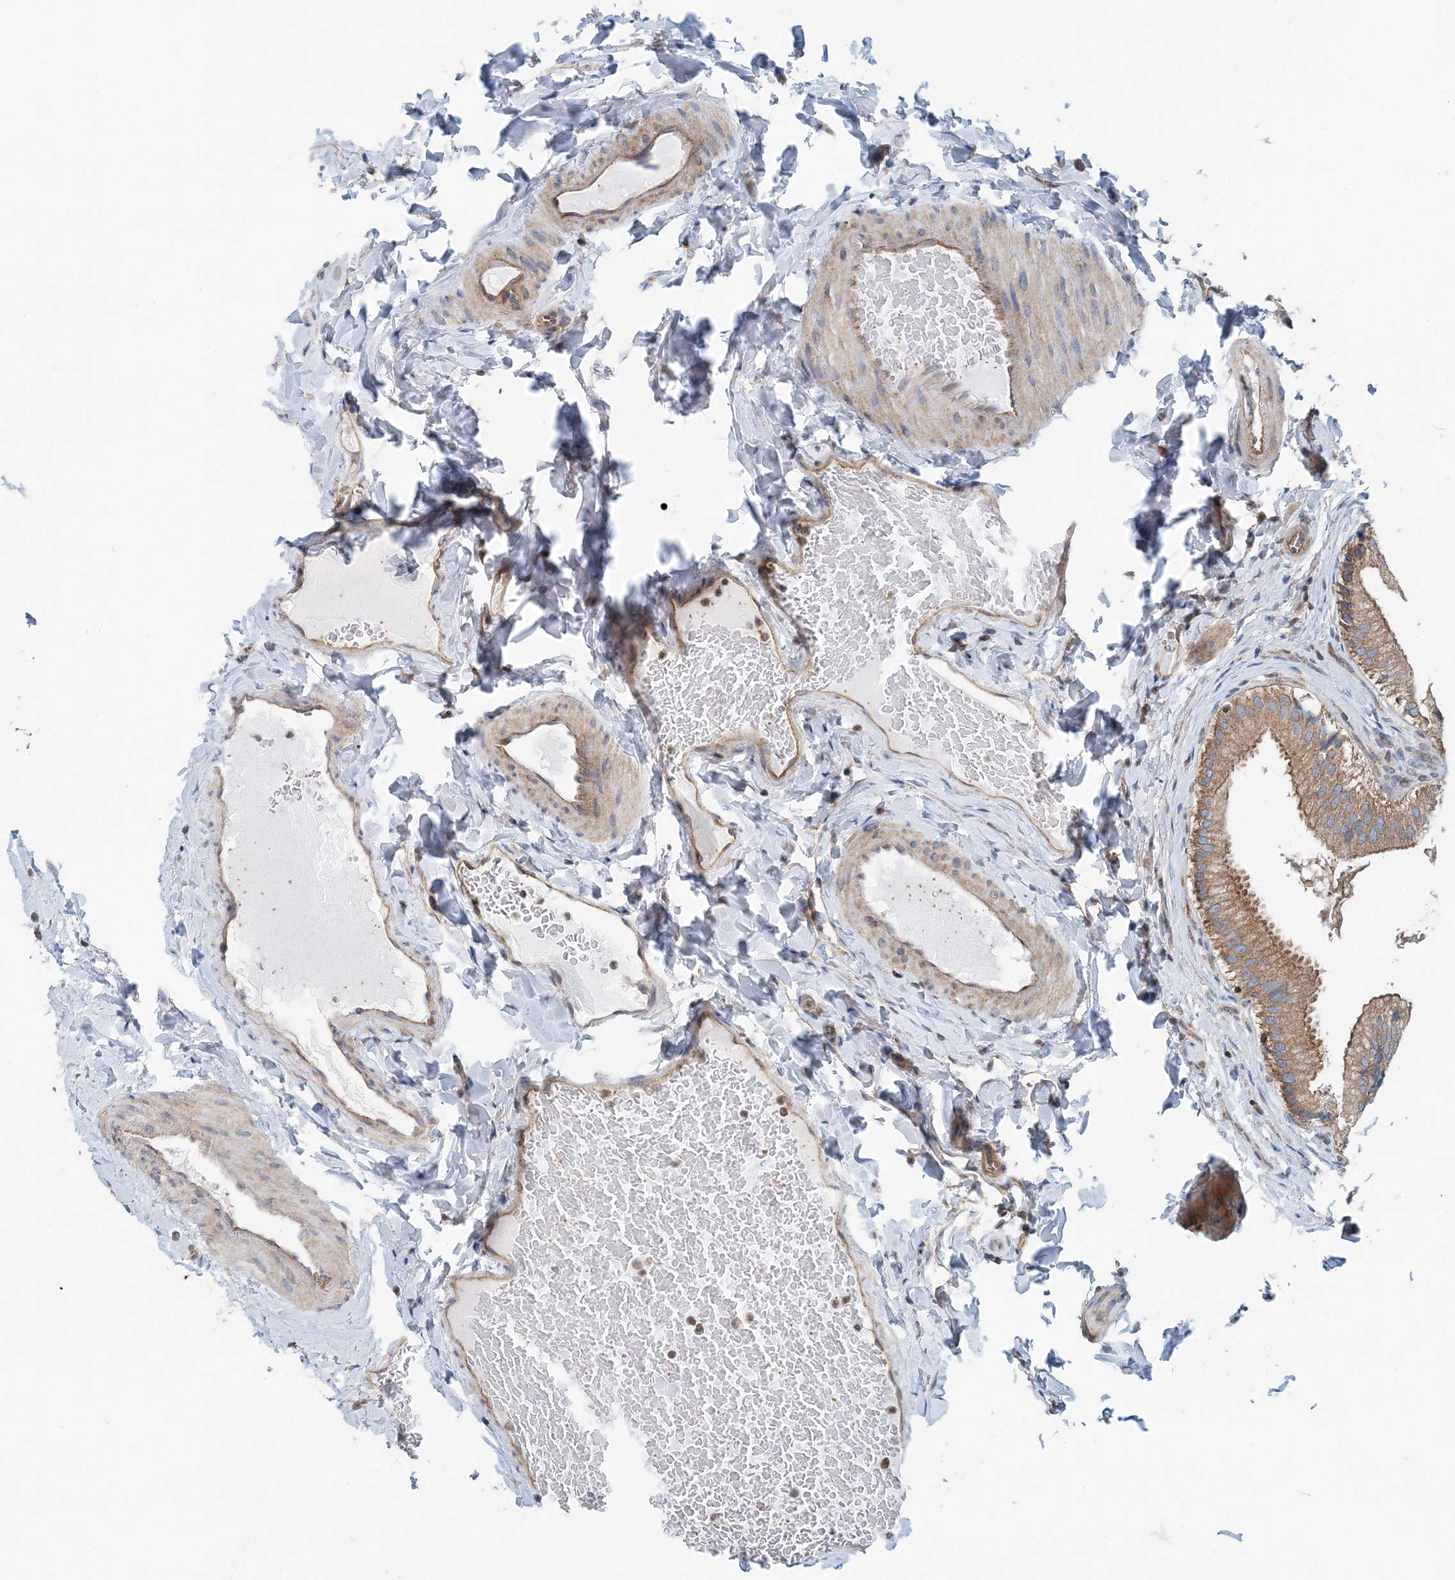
{"staining": {"intensity": "moderate", "quantity": ">75%", "location": "cytoplasmic/membranous"}, "tissue": "gallbladder", "cell_type": "Glandular cells", "image_type": "normal", "snomed": [{"axis": "morphology", "description": "Normal tissue, NOS"}, {"axis": "topography", "description": "Gallbladder"}], "caption": "Immunohistochemistry histopathology image of normal gallbladder stained for a protein (brown), which exhibits medium levels of moderate cytoplasmic/membranous expression in about >75% of glandular cells.", "gene": "MOB4", "patient": {"sex": "female", "age": 30}}